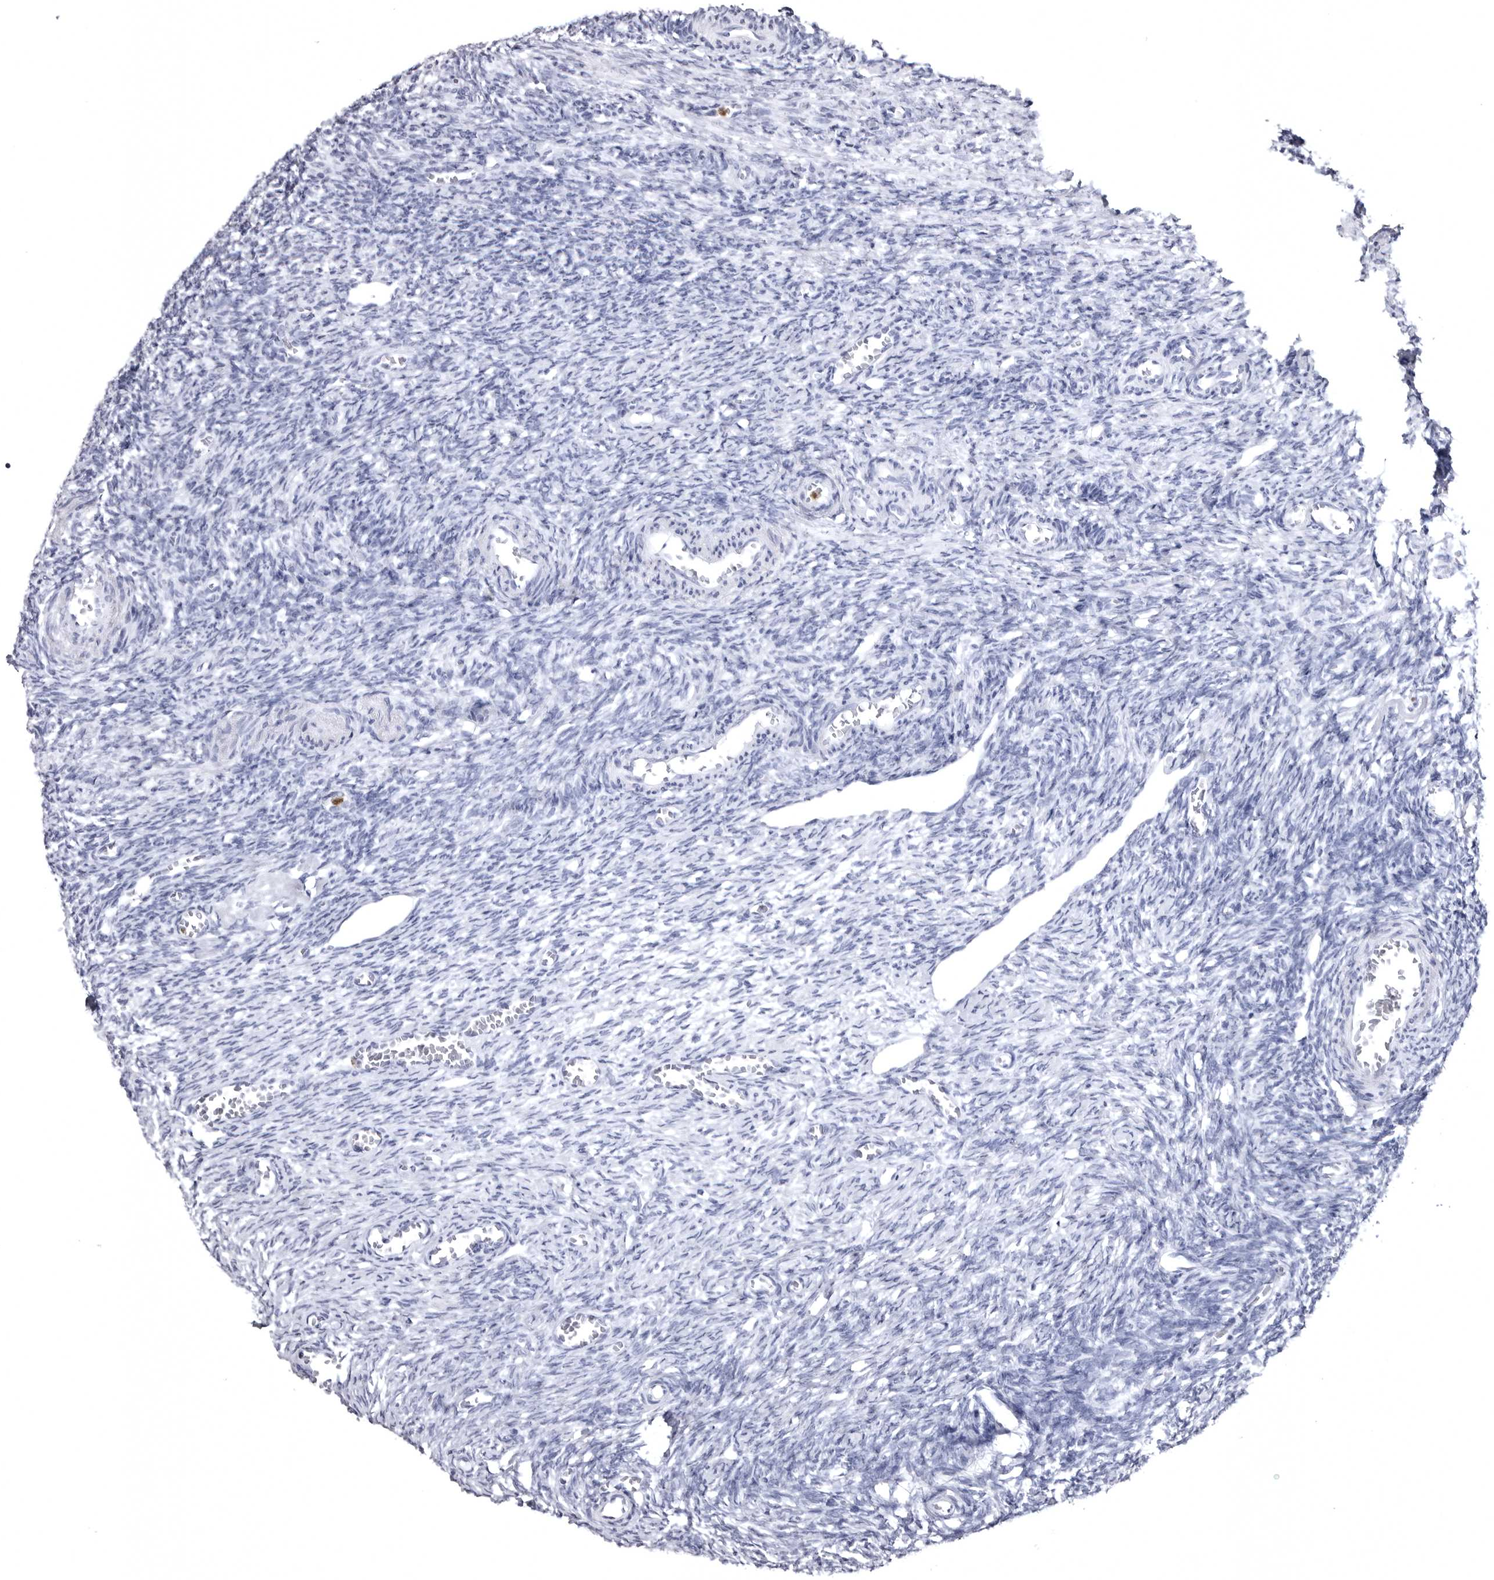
{"staining": {"intensity": "negative", "quantity": "none", "location": "none"}, "tissue": "ovary", "cell_type": "Ovarian stroma cells", "image_type": "normal", "snomed": [{"axis": "morphology", "description": "Normal tissue, NOS"}, {"axis": "topography", "description": "Ovary"}], "caption": "Ovary stained for a protein using immunohistochemistry exhibits no expression ovarian stroma cells.", "gene": "STAP2", "patient": {"sex": "female", "age": 27}}